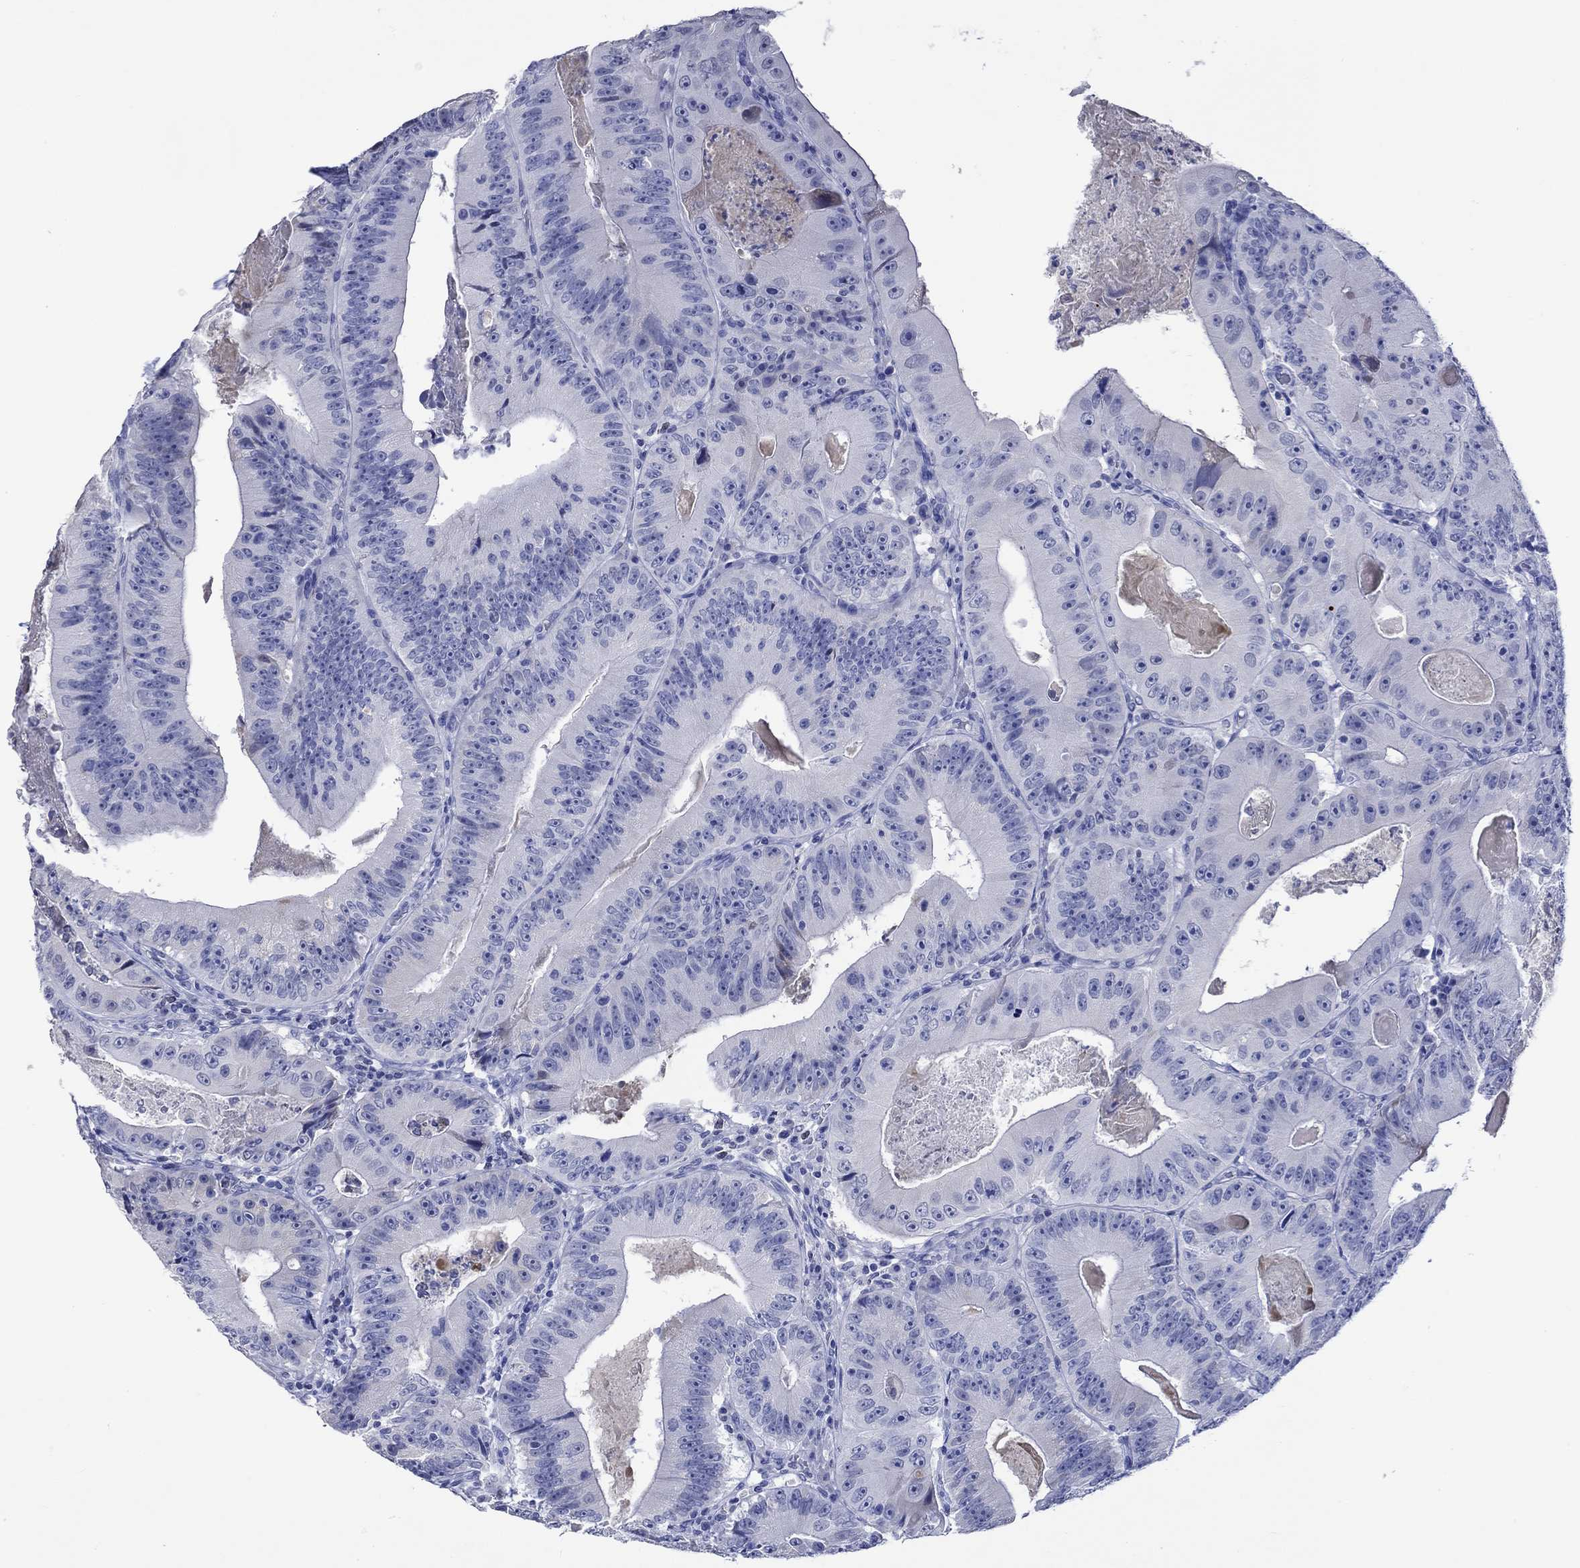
{"staining": {"intensity": "negative", "quantity": "none", "location": "none"}, "tissue": "colorectal cancer", "cell_type": "Tumor cells", "image_type": "cancer", "snomed": [{"axis": "morphology", "description": "Adenocarcinoma, NOS"}, {"axis": "topography", "description": "Colon"}], "caption": "Photomicrograph shows no protein positivity in tumor cells of colorectal cancer tissue.", "gene": "KLHL35", "patient": {"sex": "female", "age": 86}}